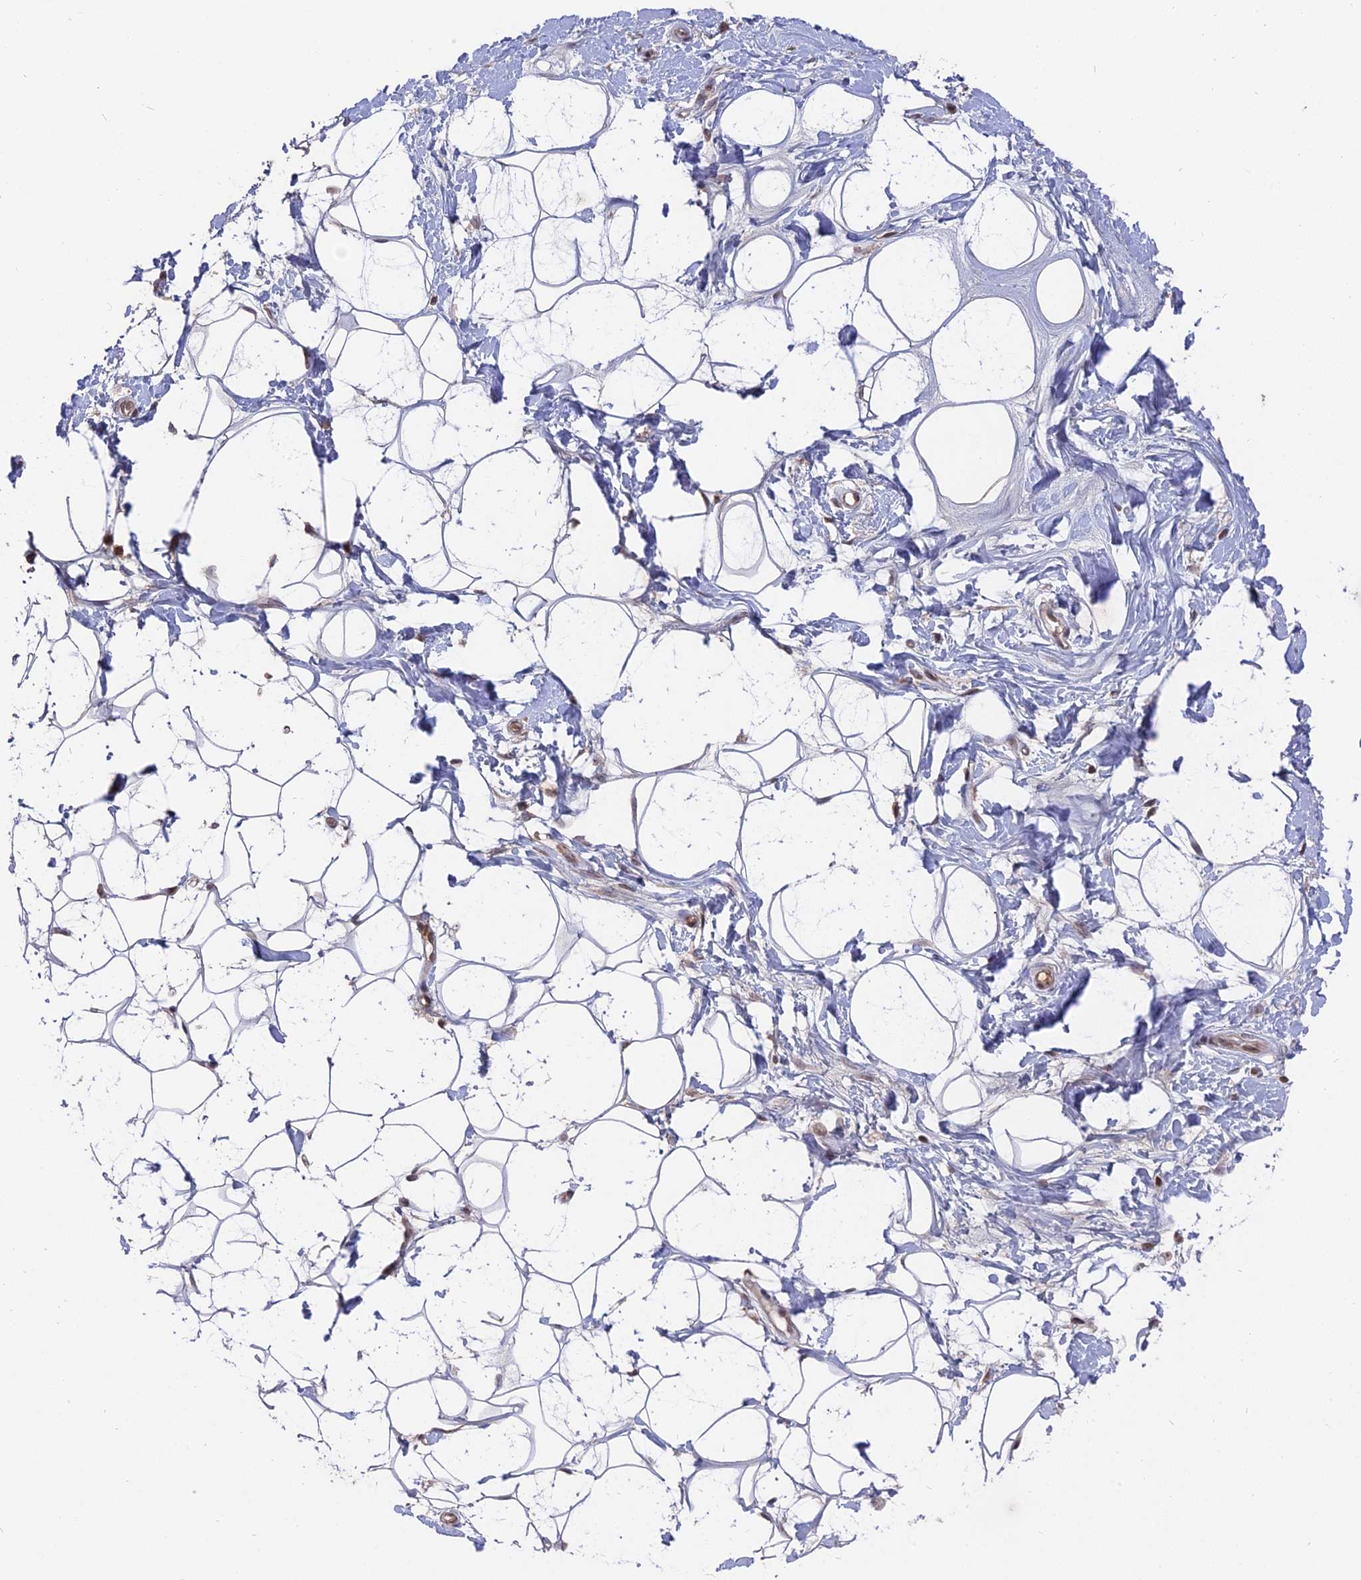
{"staining": {"intensity": "negative", "quantity": "none", "location": "none"}, "tissue": "adipose tissue", "cell_type": "Adipocytes", "image_type": "normal", "snomed": [{"axis": "morphology", "description": "Normal tissue, NOS"}, {"axis": "topography", "description": "Breast"}], "caption": "IHC histopathology image of benign adipose tissue: adipose tissue stained with DAB (3,3'-diaminobenzidine) shows no significant protein staining in adipocytes.", "gene": "NR1H3", "patient": {"sex": "female", "age": 26}}